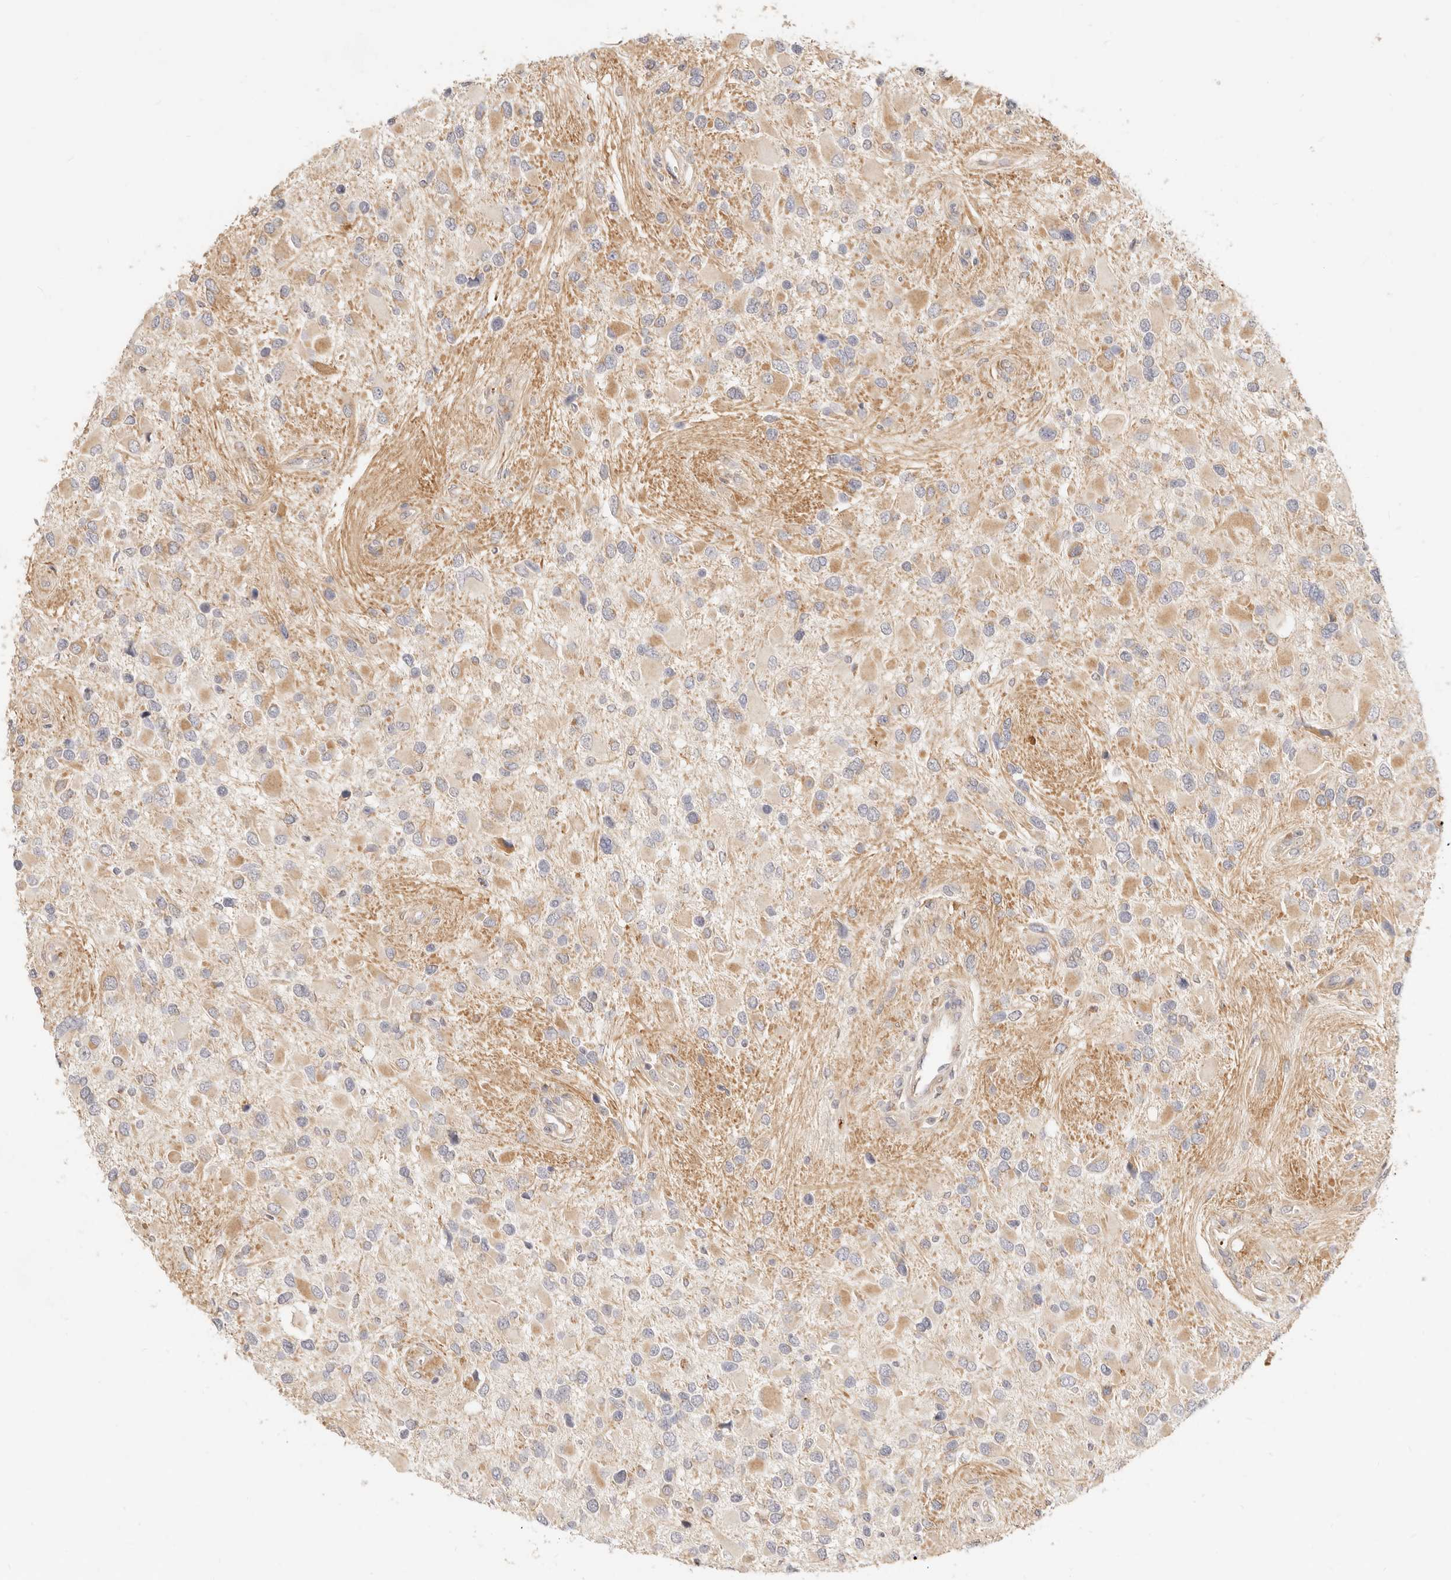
{"staining": {"intensity": "moderate", "quantity": "<25%", "location": "cytoplasmic/membranous"}, "tissue": "glioma", "cell_type": "Tumor cells", "image_type": "cancer", "snomed": [{"axis": "morphology", "description": "Glioma, malignant, High grade"}, {"axis": "topography", "description": "Brain"}], "caption": "A low amount of moderate cytoplasmic/membranous staining is present in about <25% of tumor cells in glioma tissue.", "gene": "UBXN10", "patient": {"sex": "male", "age": 53}}